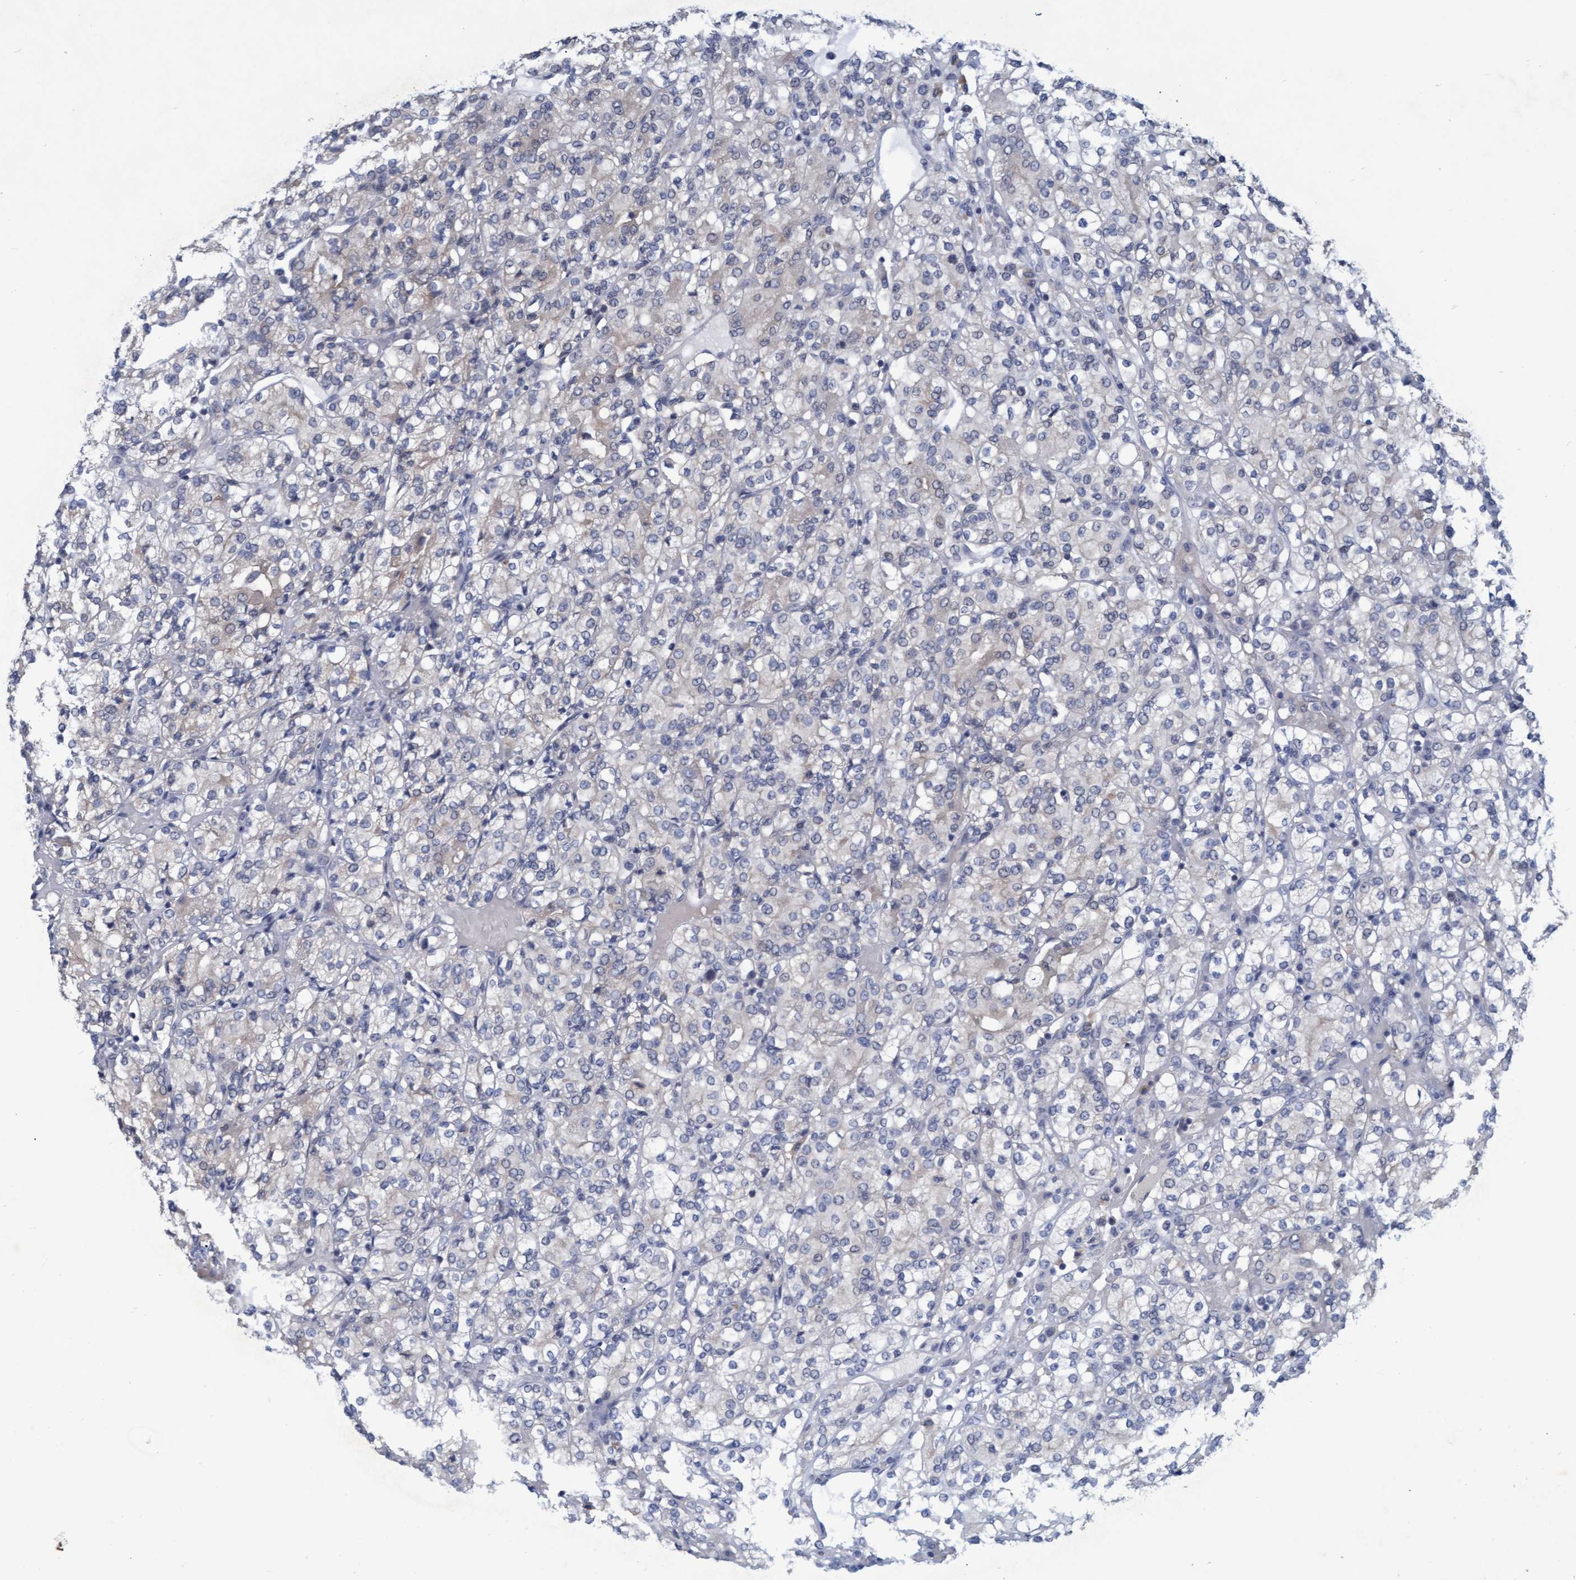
{"staining": {"intensity": "negative", "quantity": "none", "location": "none"}, "tissue": "renal cancer", "cell_type": "Tumor cells", "image_type": "cancer", "snomed": [{"axis": "morphology", "description": "Adenocarcinoma, NOS"}, {"axis": "topography", "description": "Kidney"}], "caption": "Tumor cells show no significant protein expression in renal cancer (adenocarcinoma). (Stains: DAB immunohistochemistry (IHC) with hematoxylin counter stain, Microscopy: brightfield microscopy at high magnification).", "gene": "PROCA1", "patient": {"sex": "male", "age": 77}}